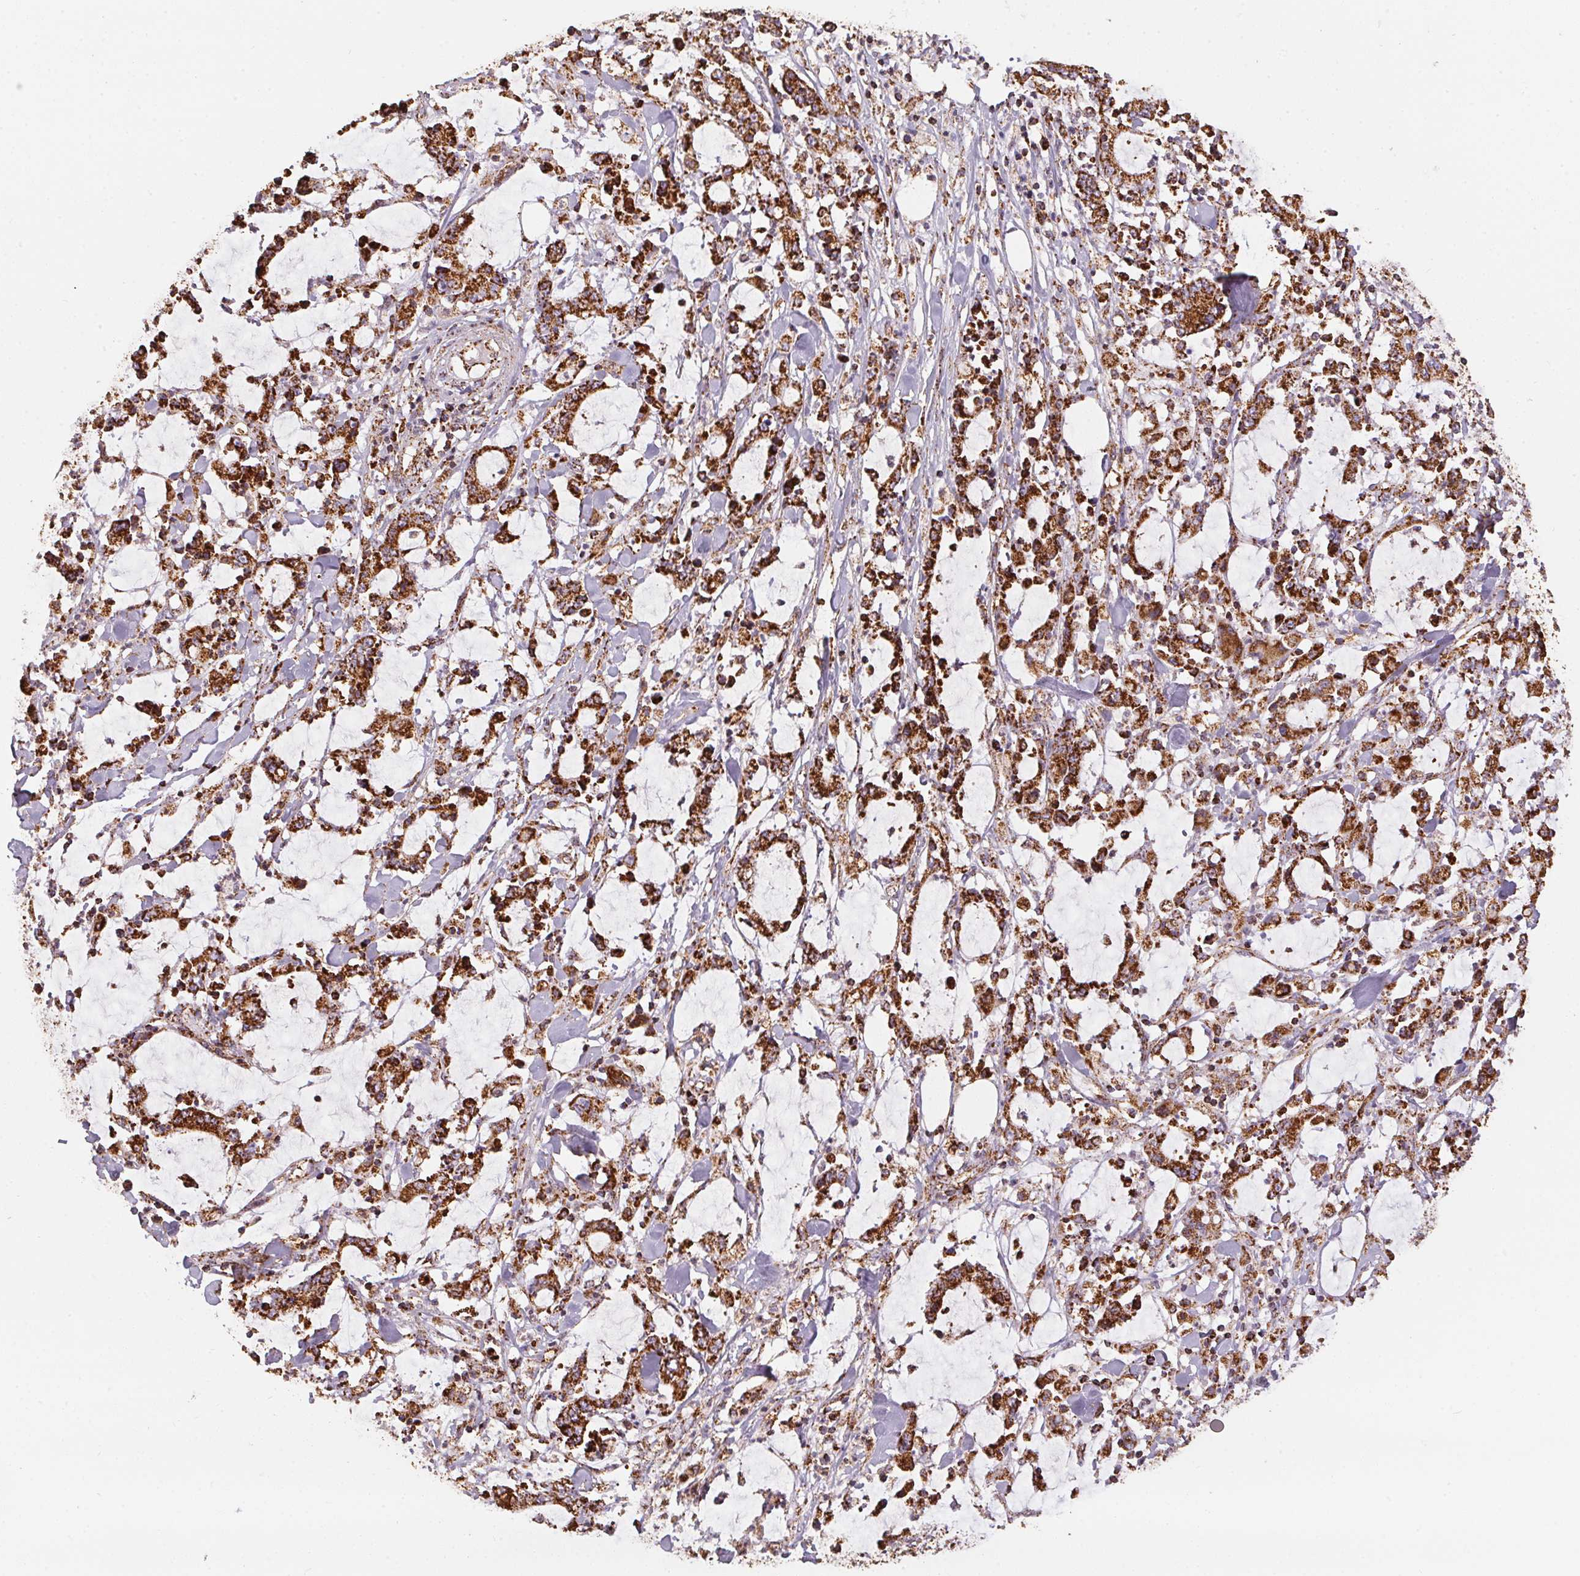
{"staining": {"intensity": "strong", "quantity": ">75%", "location": "cytoplasmic/membranous"}, "tissue": "stomach cancer", "cell_type": "Tumor cells", "image_type": "cancer", "snomed": [{"axis": "morphology", "description": "Adenocarcinoma, NOS"}, {"axis": "topography", "description": "Stomach, upper"}], "caption": "Immunohistochemical staining of stomach adenocarcinoma displays high levels of strong cytoplasmic/membranous expression in about >75% of tumor cells. (DAB (3,3'-diaminobenzidine) IHC, brown staining for protein, blue staining for nuclei).", "gene": "NDUFS2", "patient": {"sex": "male", "age": 68}}